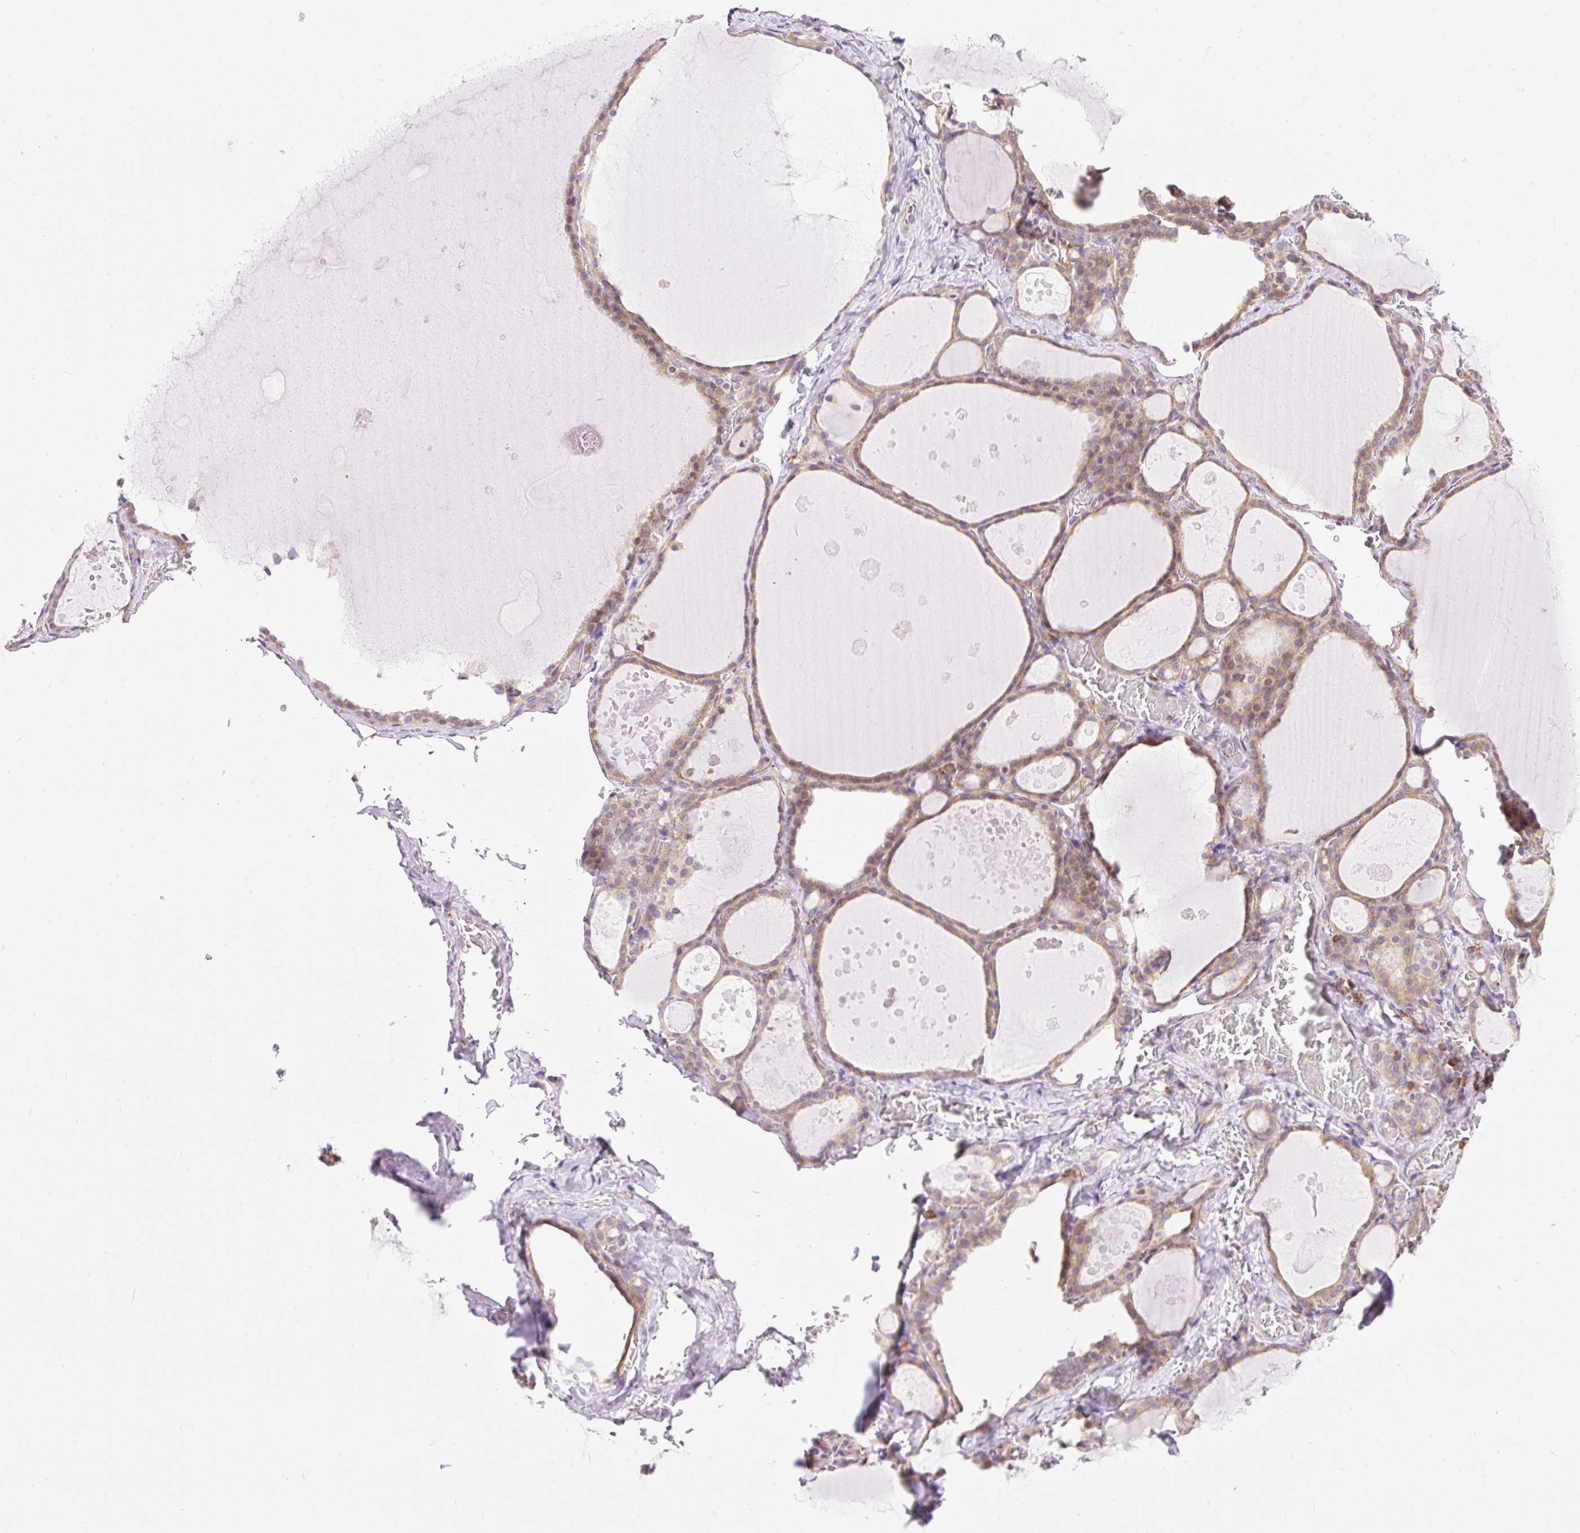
{"staining": {"intensity": "moderate", "quantity": "25%-75%", "location": "cytoplasmic/membranous"}, "tissue": "thyroid gland", "cell_type": "Glandular cells", "image_type": "normal", "snomed": [{"axis": "morphology", "description": "Normal tissue, NOS"}, {"axis": "topography", "description": "Thyroid gland"}], "caption": "There is medium levels of moderate cytoplasmic/membranous positivity in glandular cells of normal thyroid gland, as demonstrated by immunohistochemical staining (brown color).", "gene": "GPR45", "patient": {"sex": "male", "age": 56}}